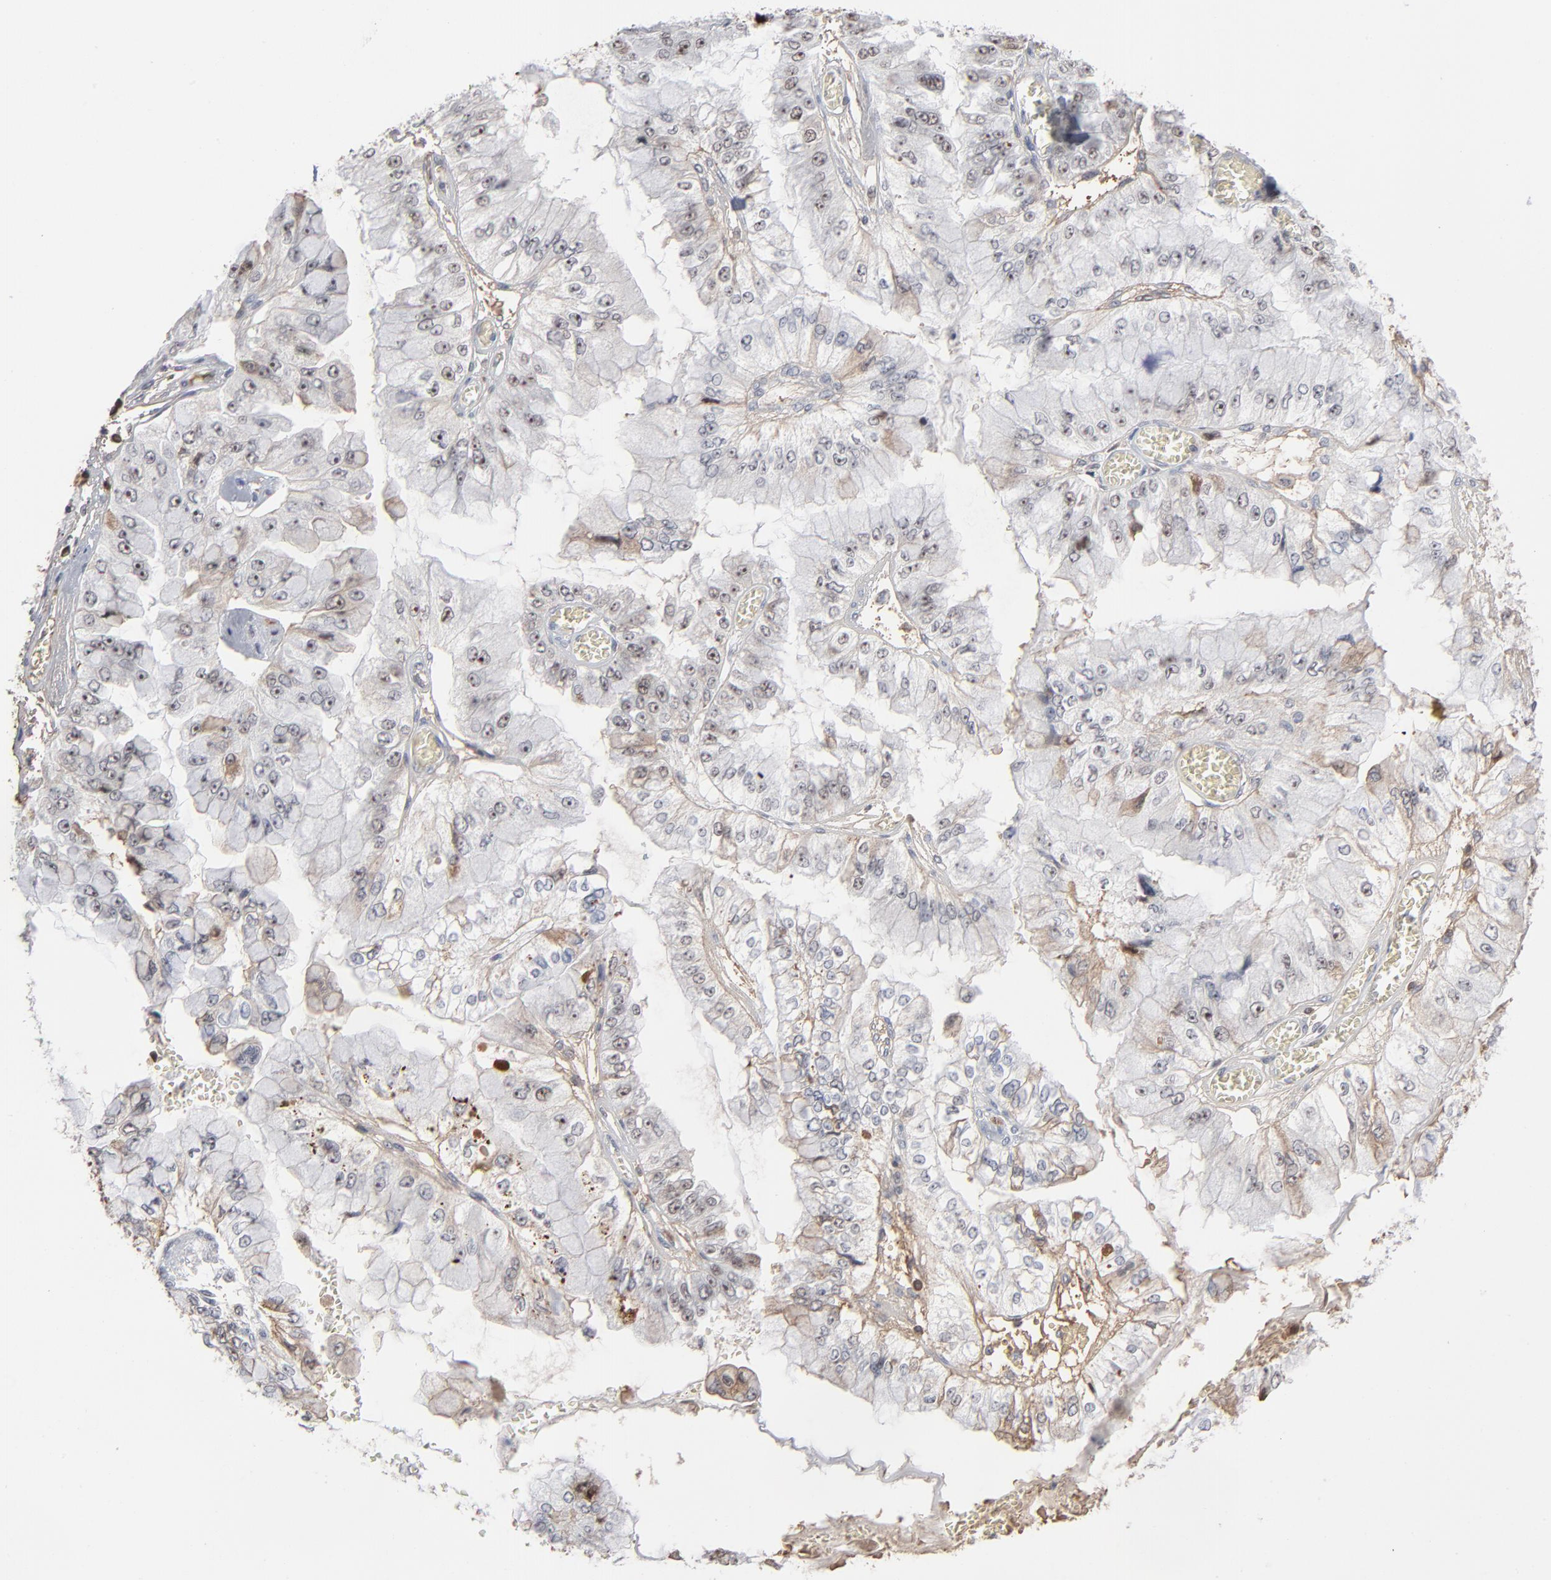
{"staining": {"intensity": "weak", "quantity": "25%-75%", "location": "nuclear"}, "tissue": "liver cancer", "cell_type": "Tumor cells", "image_type": "cancer", "snomed": [{"axis": "morphology", "description": "Cholangiocarcinoma"}, {"axis": "topography", "description": "Liver"}], "caption": "Immunohistochemistry (DAB (3,3'-diaminobenzidine)) staining of human liver cancer shows weak nuclear protein positivity in about 25%-75% of tumor cells.", "gene": "MPHOSPH6", "patient": {"sex": "female", "age": 79}}